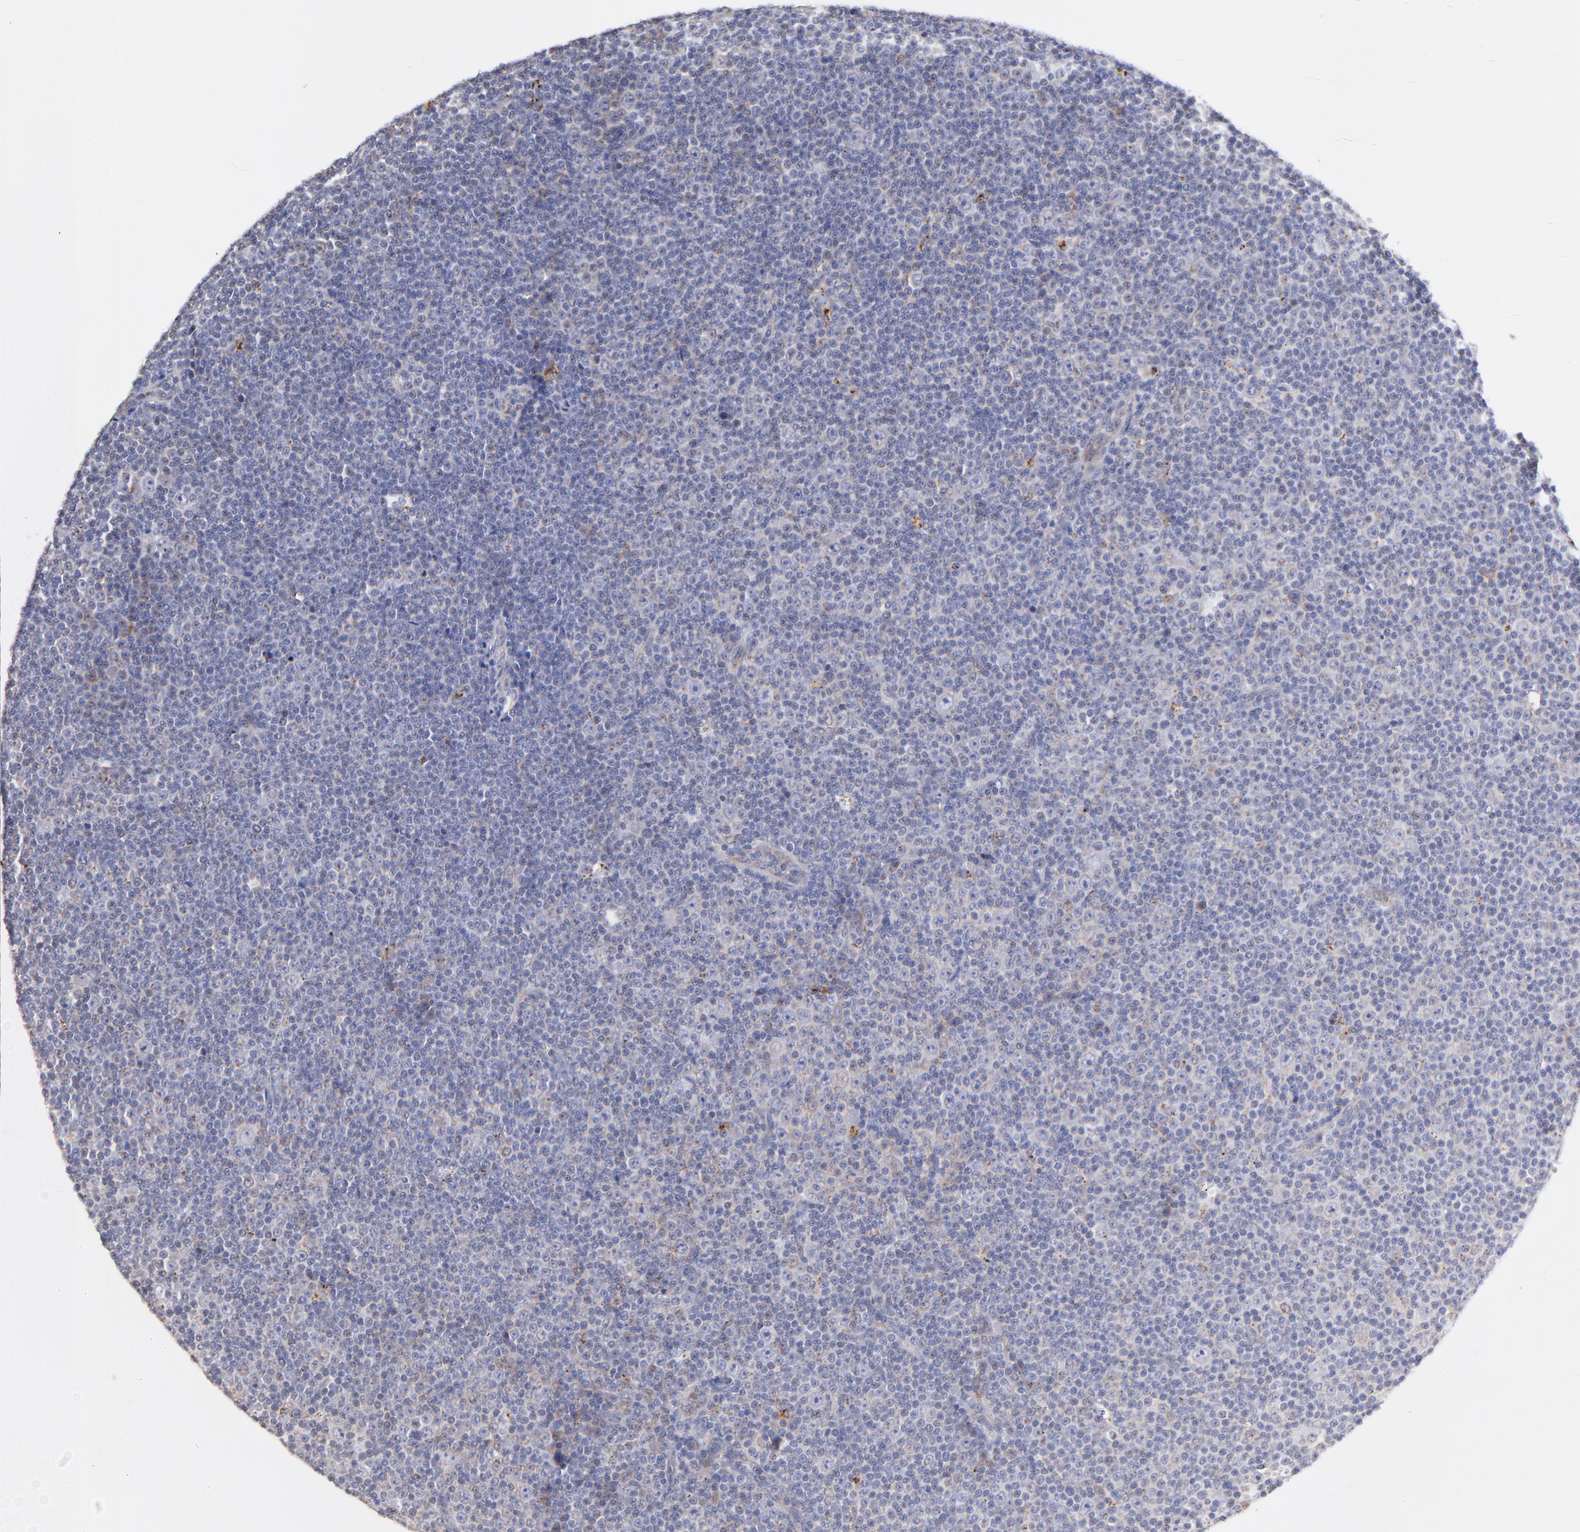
{"staining": {"intensity": "weak", "quantity": "<25%", "location": "cytoplasmic/membranous"}, "tissue": "lymphoma", "cell_type": "Tumor cells", "image_type": "cancer", "snomed": [{"axis": "morphology", "description": "Malignant lymphoma, non-Hodgkin's type, Low grade"}, {"axis": "topography", "description": "Lymph node"}], "caption": "Tumor cells show no significant positivity in malignant lymphoma, non-Hodgkin's type (low-grade).", "gene": "GCSAM", "patient": {"sex": "female", "age": 67}}